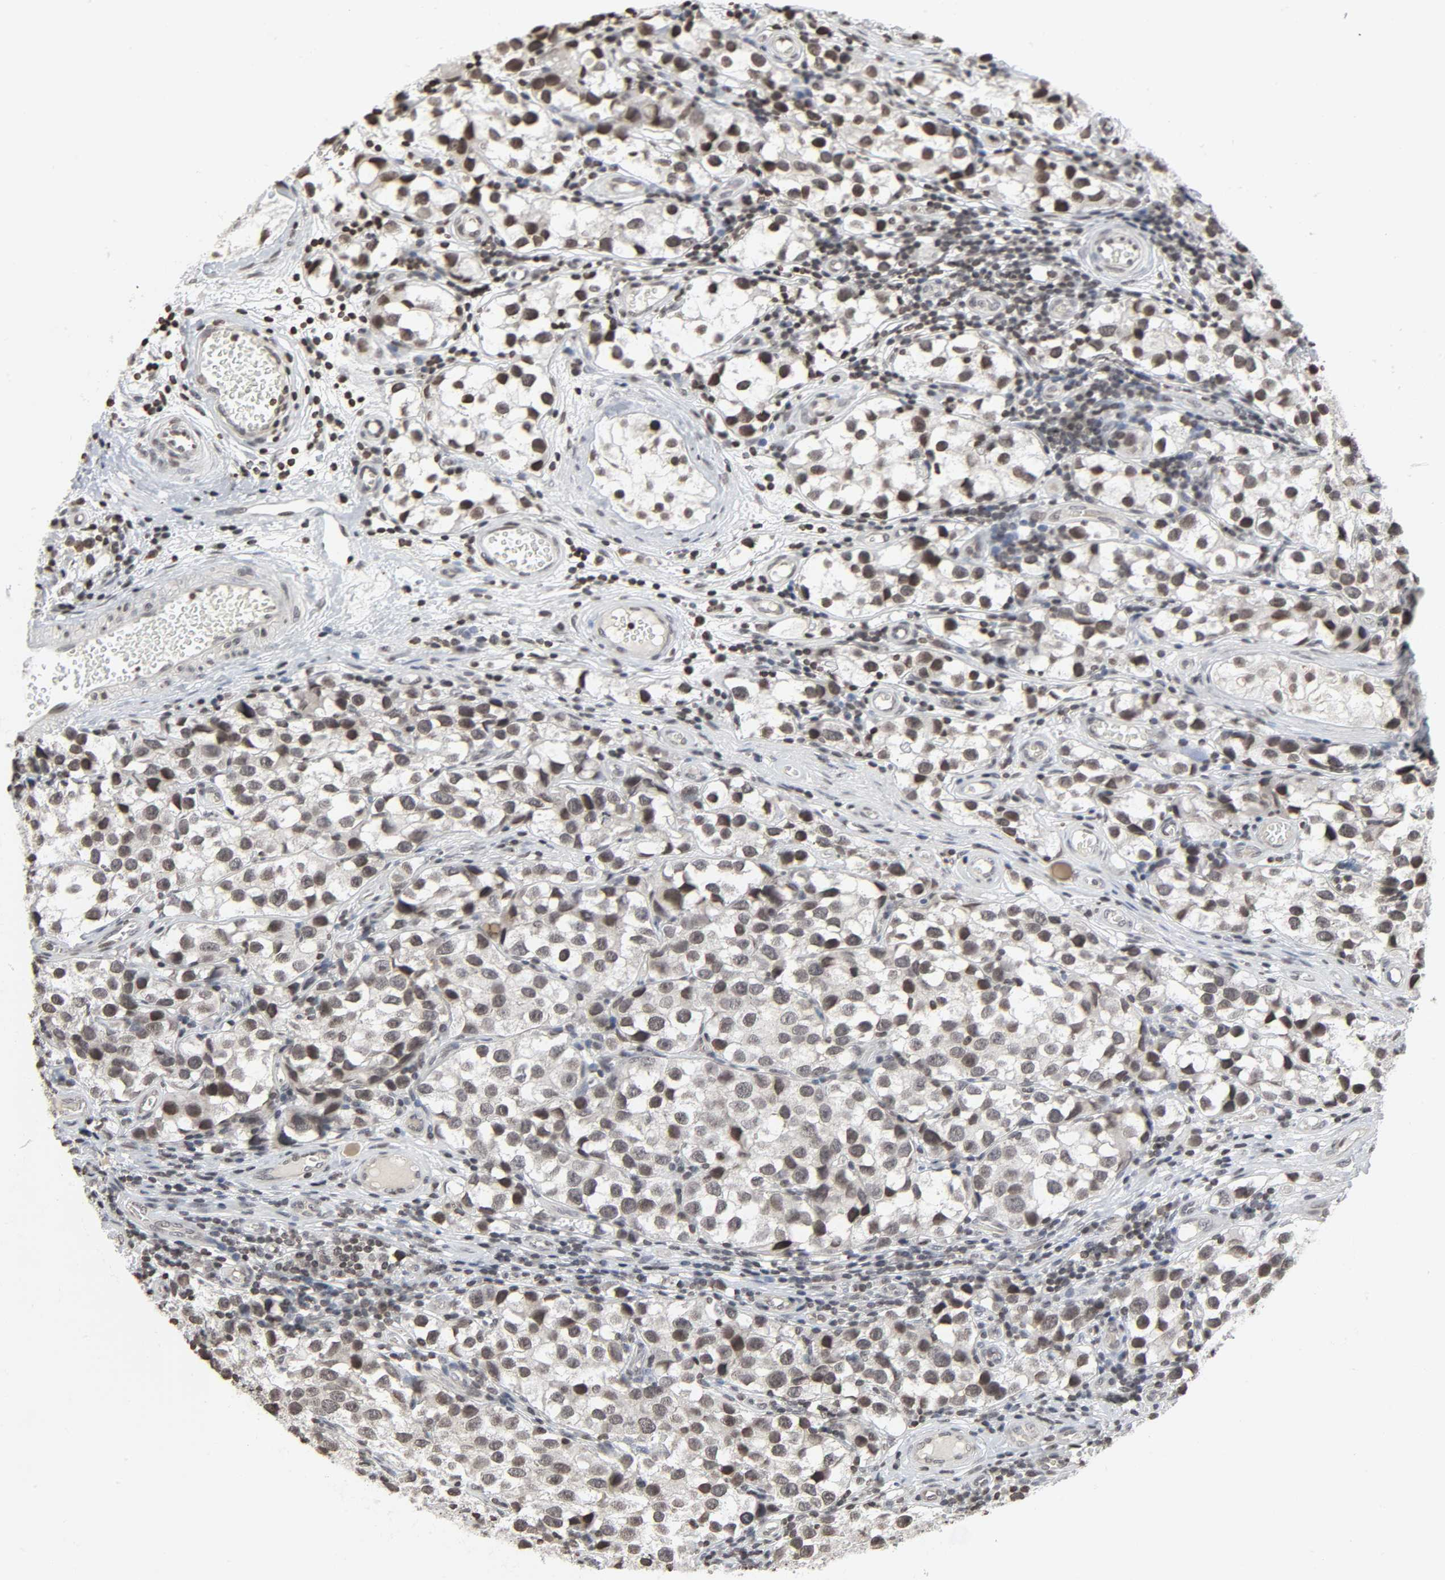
{"staining": {"intensity": "moderate", "quantity": ">75%", "location": "nuclear"}, "tissue": "testis cancer", "cell_type": "Tumor cells", "image_type": "cancer", "snomed": [{"axis": "morphology", "description": "Seminoma, NOS"}, {"axis": "topography", "description": "Testis"}], "caption": "Testis seminoma was stained to show a protein in brown. There is medium levels of moderate nuclear positivity in about >75% of tumor cells.", "gene": "ELAVL1", "patient": {"sex": "male", "age": 39}}